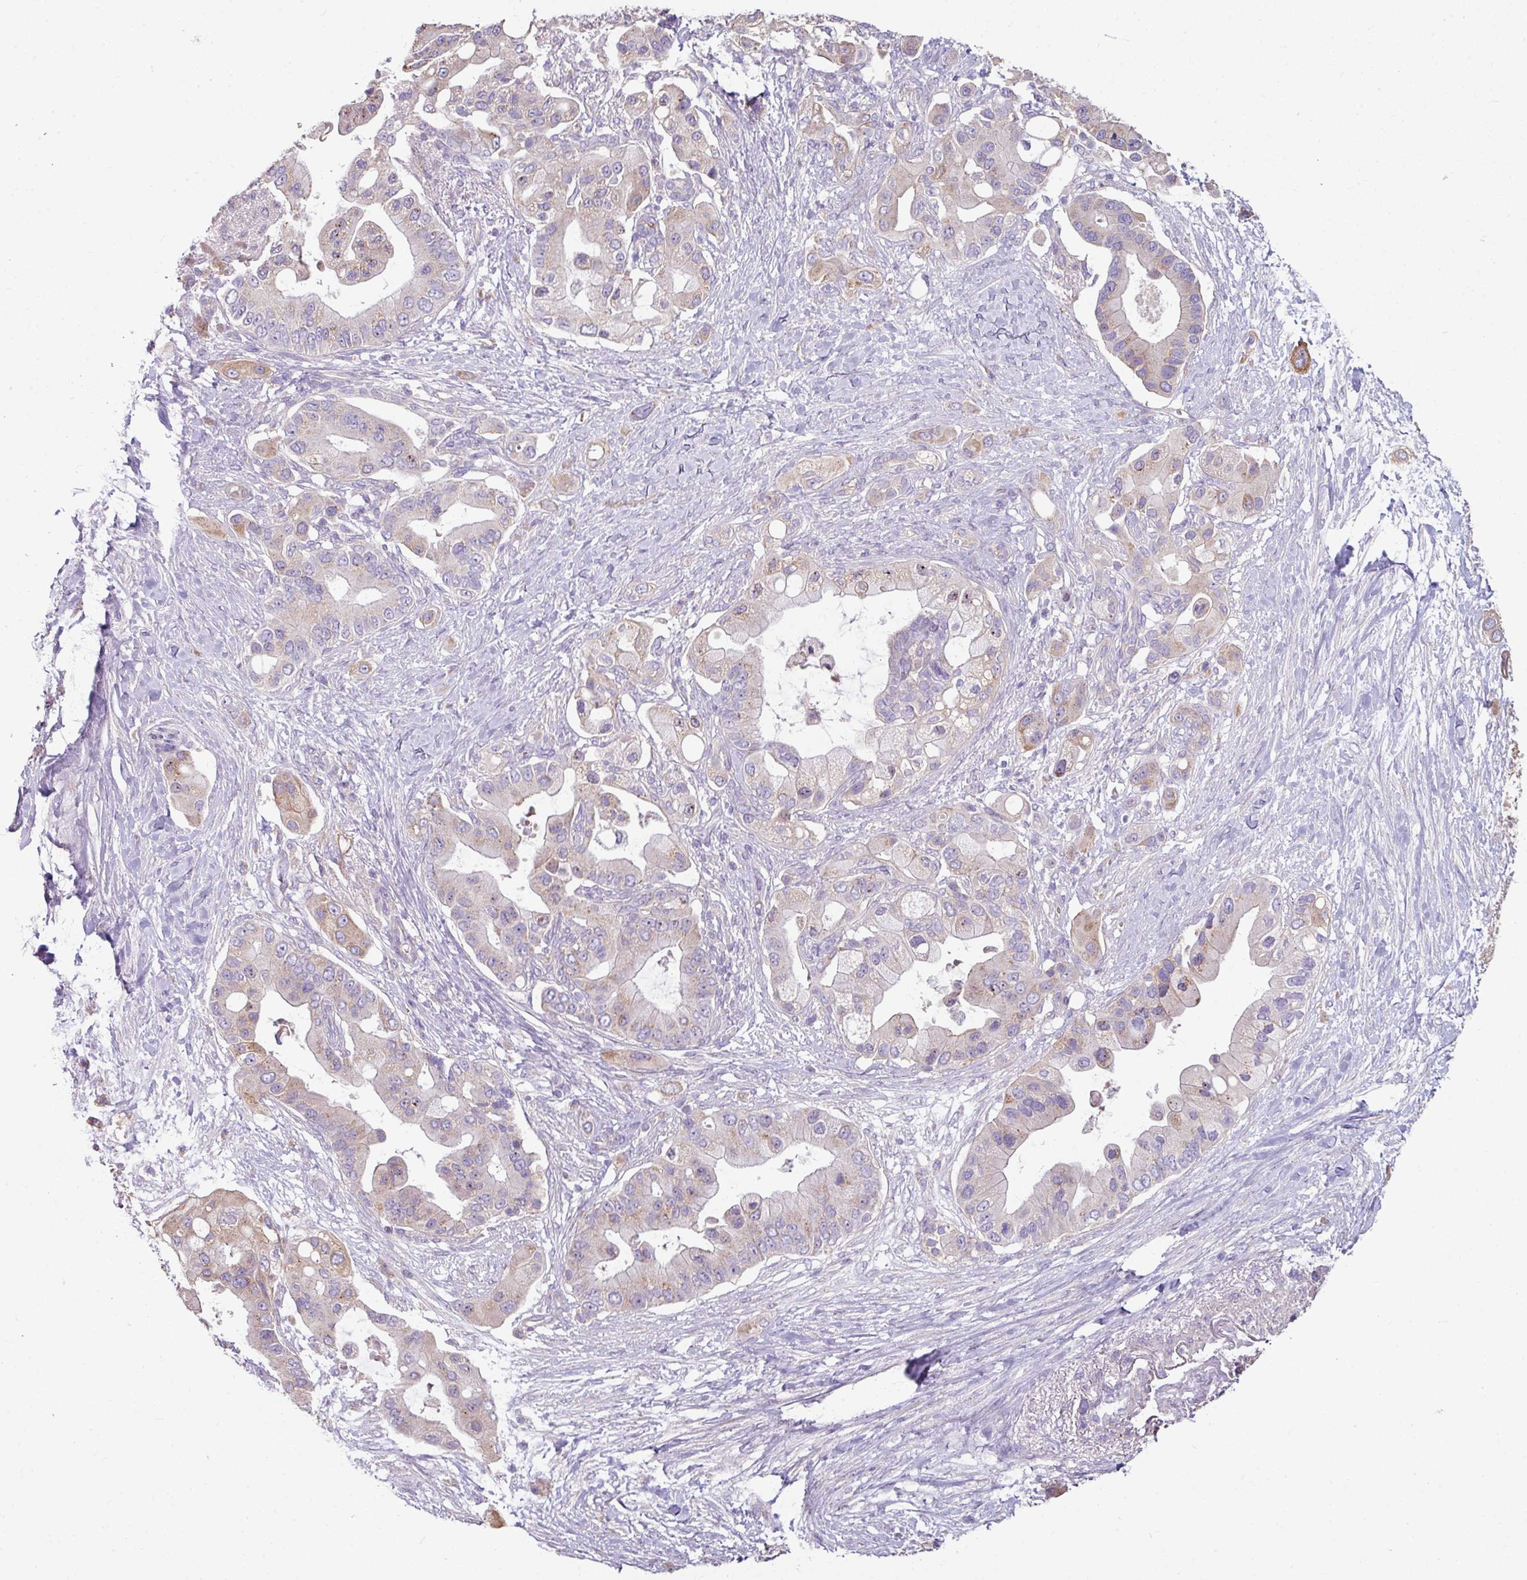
{"staining": {"intensity": "weak", "quantity": "<25%", "location": "cytoplasmic/membranous"}, "tissue": "pancreatic cancer", "cell_type": "Tumor cells", "image_type": "cancer", "snomed": [{"axis": "morphology", "description": "Adenocarcinoma, NOS"}, {"axis": "topography", "description": "Pancreas"}], "caption": "Immunohistochemical staining of human pancreatic adenocarcinoma demonstrates no significant positivity in tumor cells. (DAB immunohistochemistry (IHC) with hematoxylin counter stain).", "gene": "LRRC9", "patient": {"sex": "male", "age": 57}}